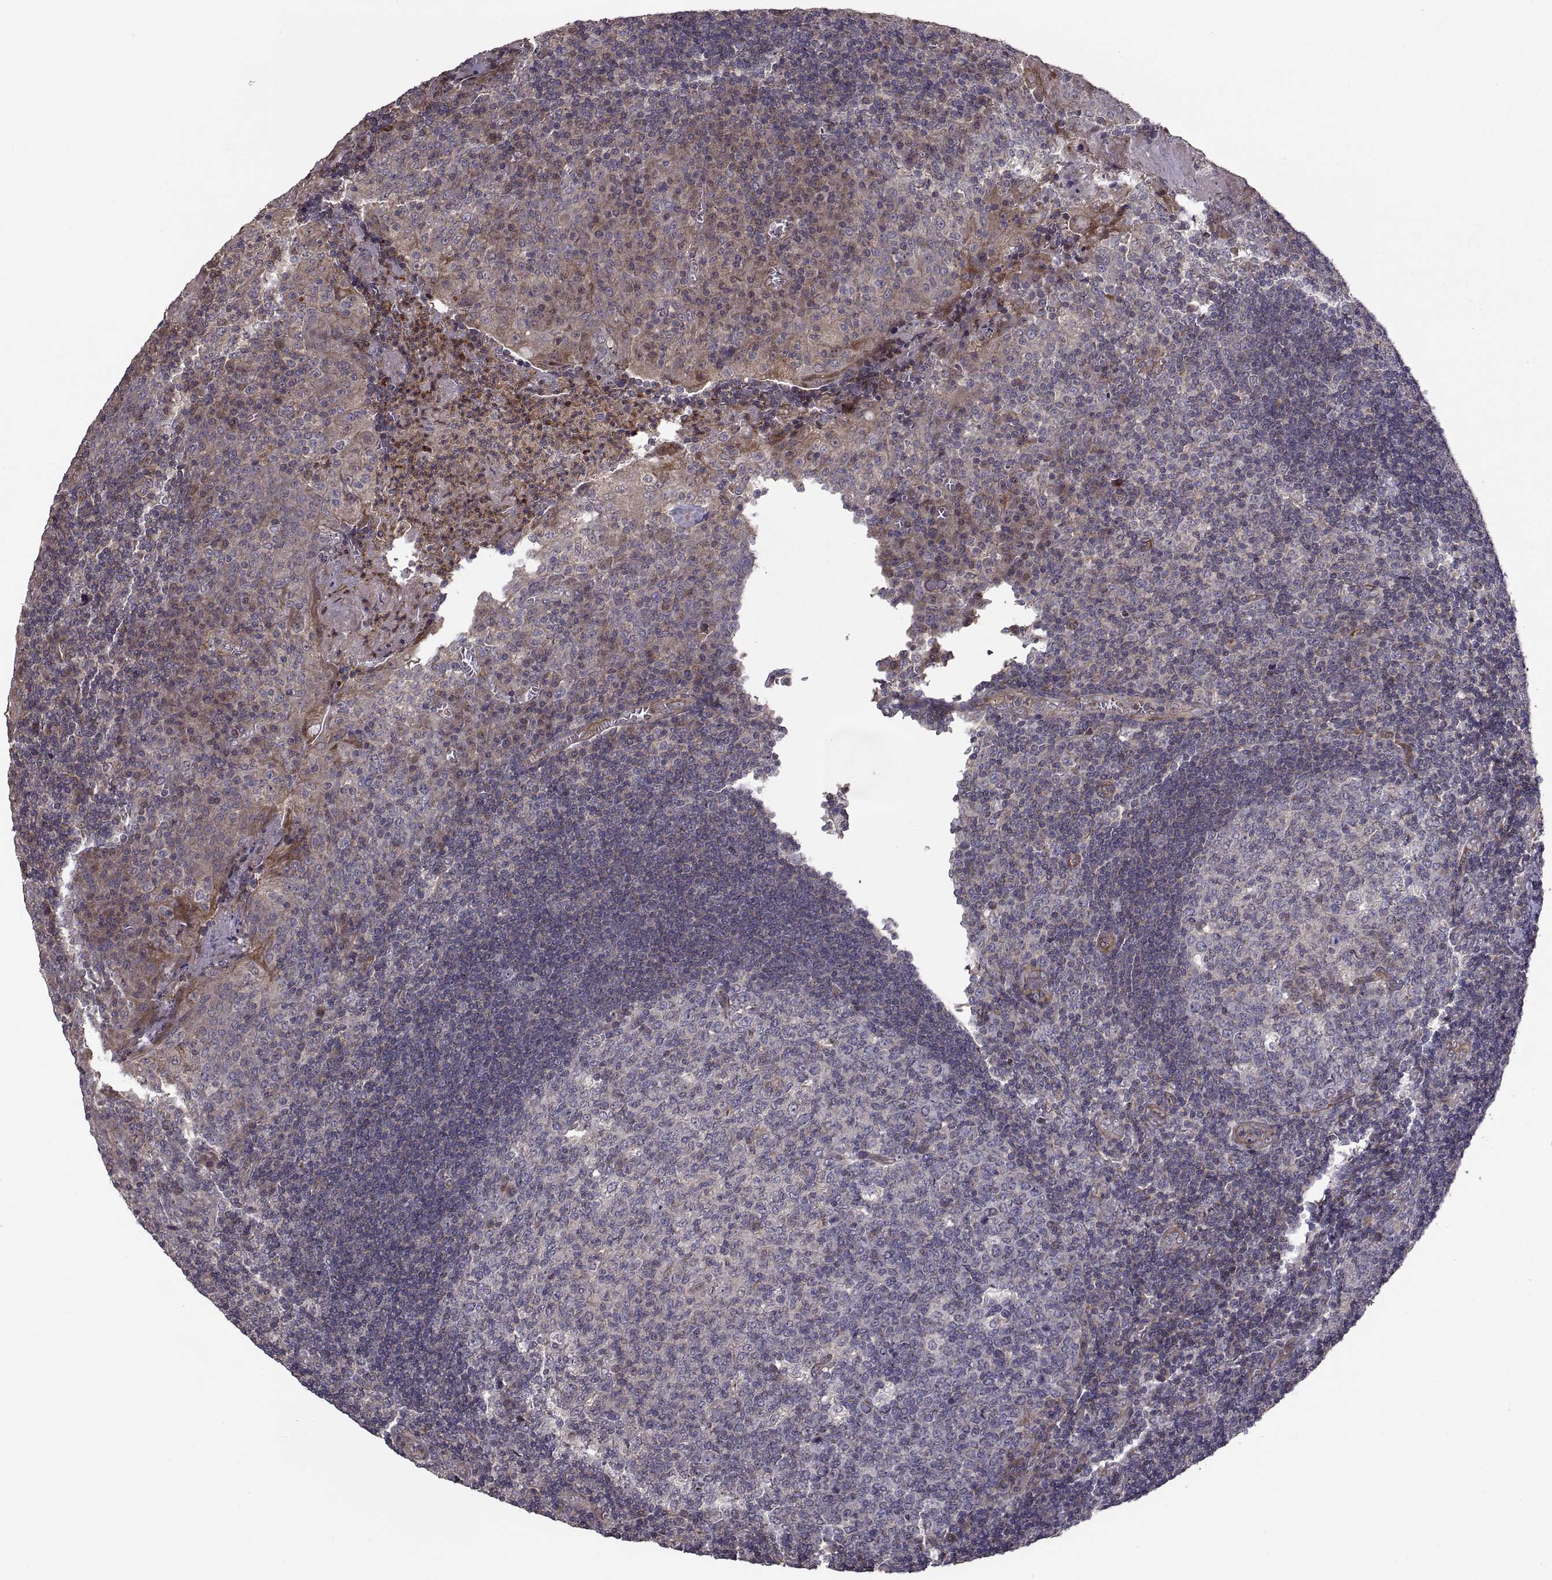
{"staining": {"intensity": "weak", "quantity": "<25%", "location": "cytoplasmic/membranous"}, "tissue": "tonsil", "cell_type": "Germinal center cells", "image_type": "normal", "snomed": [{"axis": "morphology", "description": "Normal tissue, NOS"}, {"axis": "topography", "description": "Tonsil"}], "caption": "This is an IHC photomicrograph of normal human tonsil. There is no expression in germinal center cells.", "gene": "PMM2", "patient": {"sex": "female", "age": 12}}